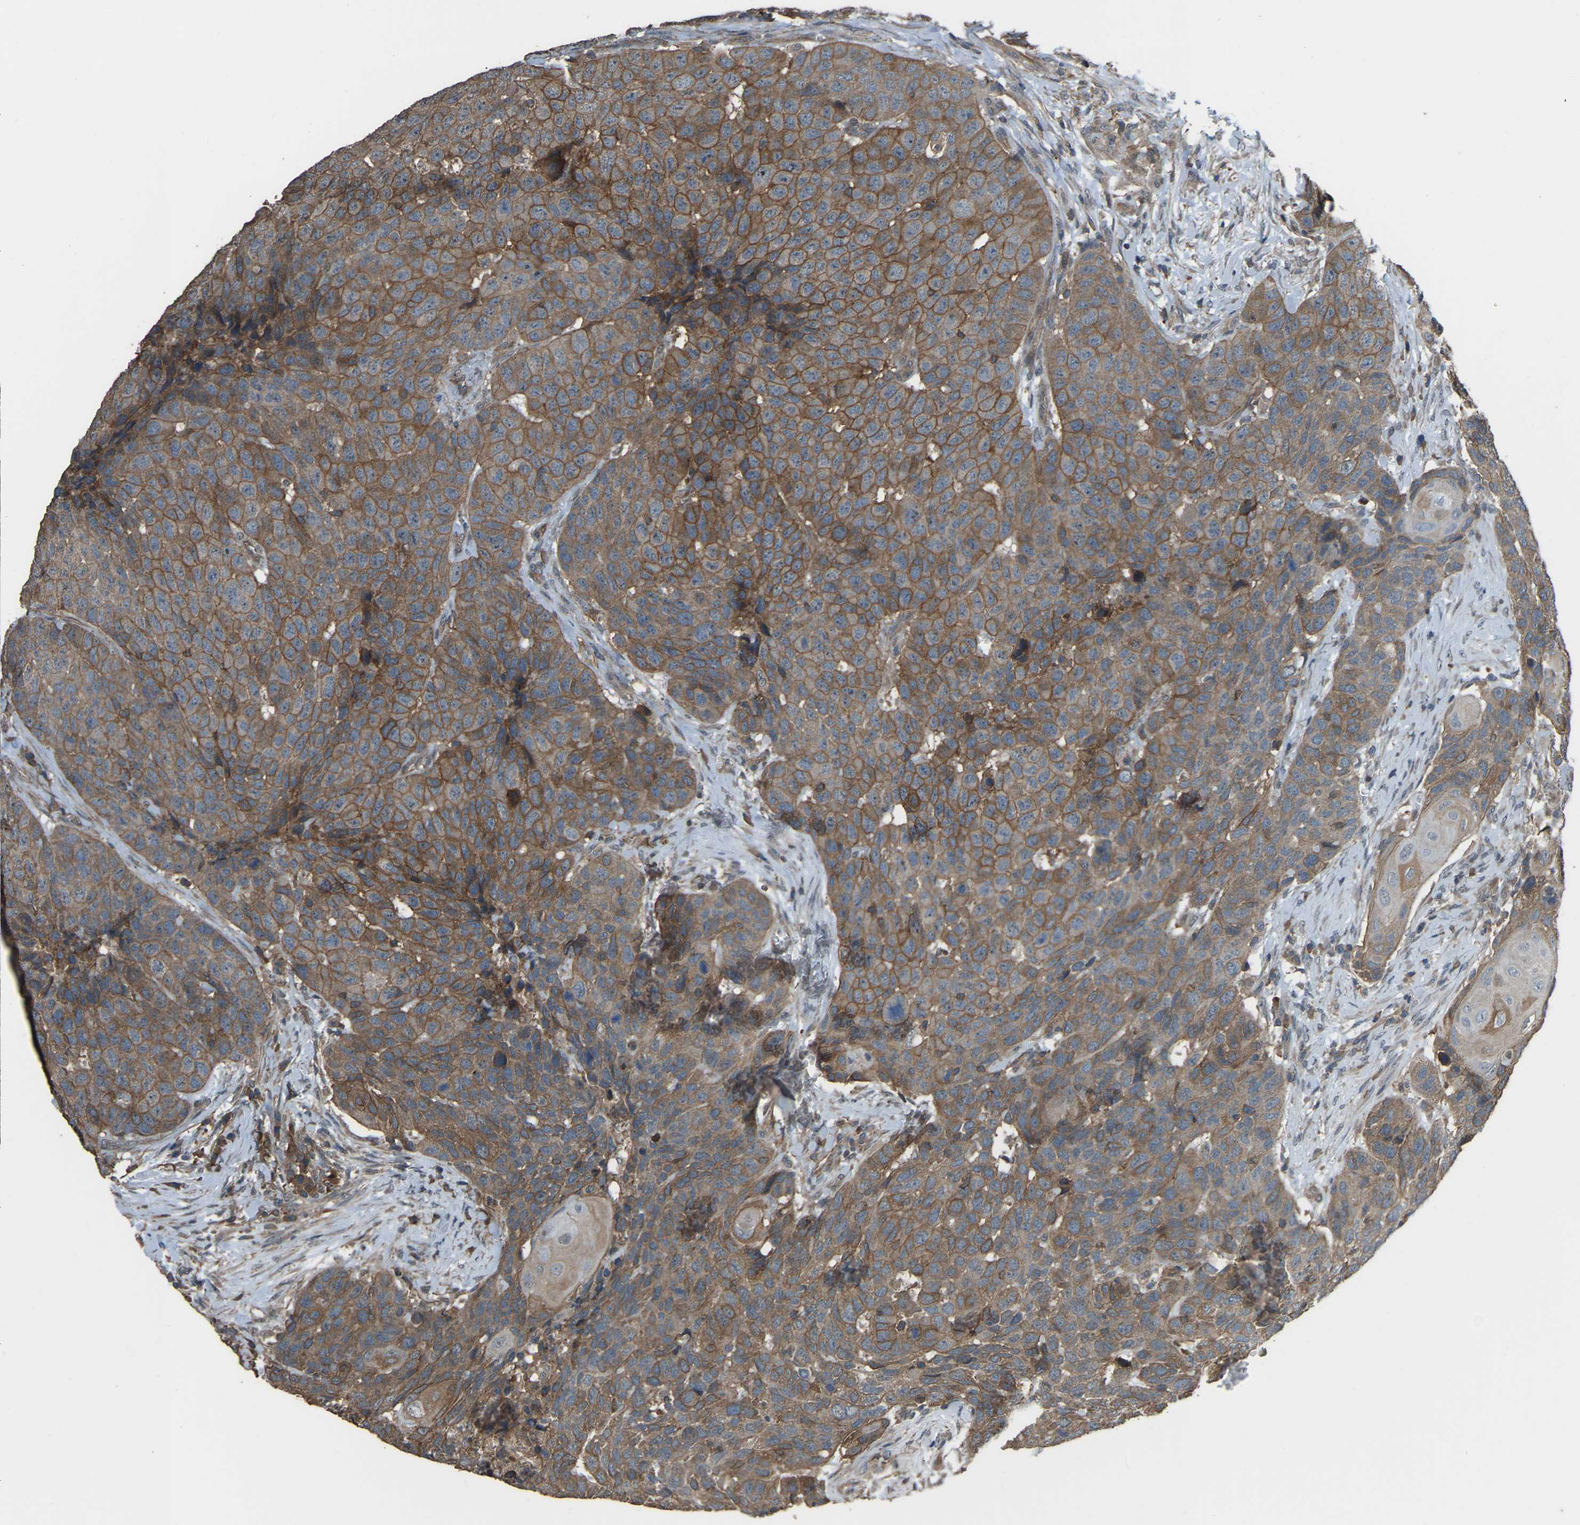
{"staining": {"intensity": "moderate", "quantity": ">75%", "location": "cytoplasmic/membranous"}, "tissue": "head and neck cancer", "cell_type": "Tumor cells", "image_type": "cancer", "snomed": [{"axis": "morphology", "description": "Squamous cell carcinoma, NOS"}, {"axis": "topography", "description": "Head-Neck"}], "caption": "Squamous cell carcinoma (head and neck) was stained to show a protein in brown. There is medium levels of moderate cytoplasmic/membranous positivity in approximately >75% of tumor cells.", "gene": "SLC4A2", "patient": {"sex": "male", "age": 66}}